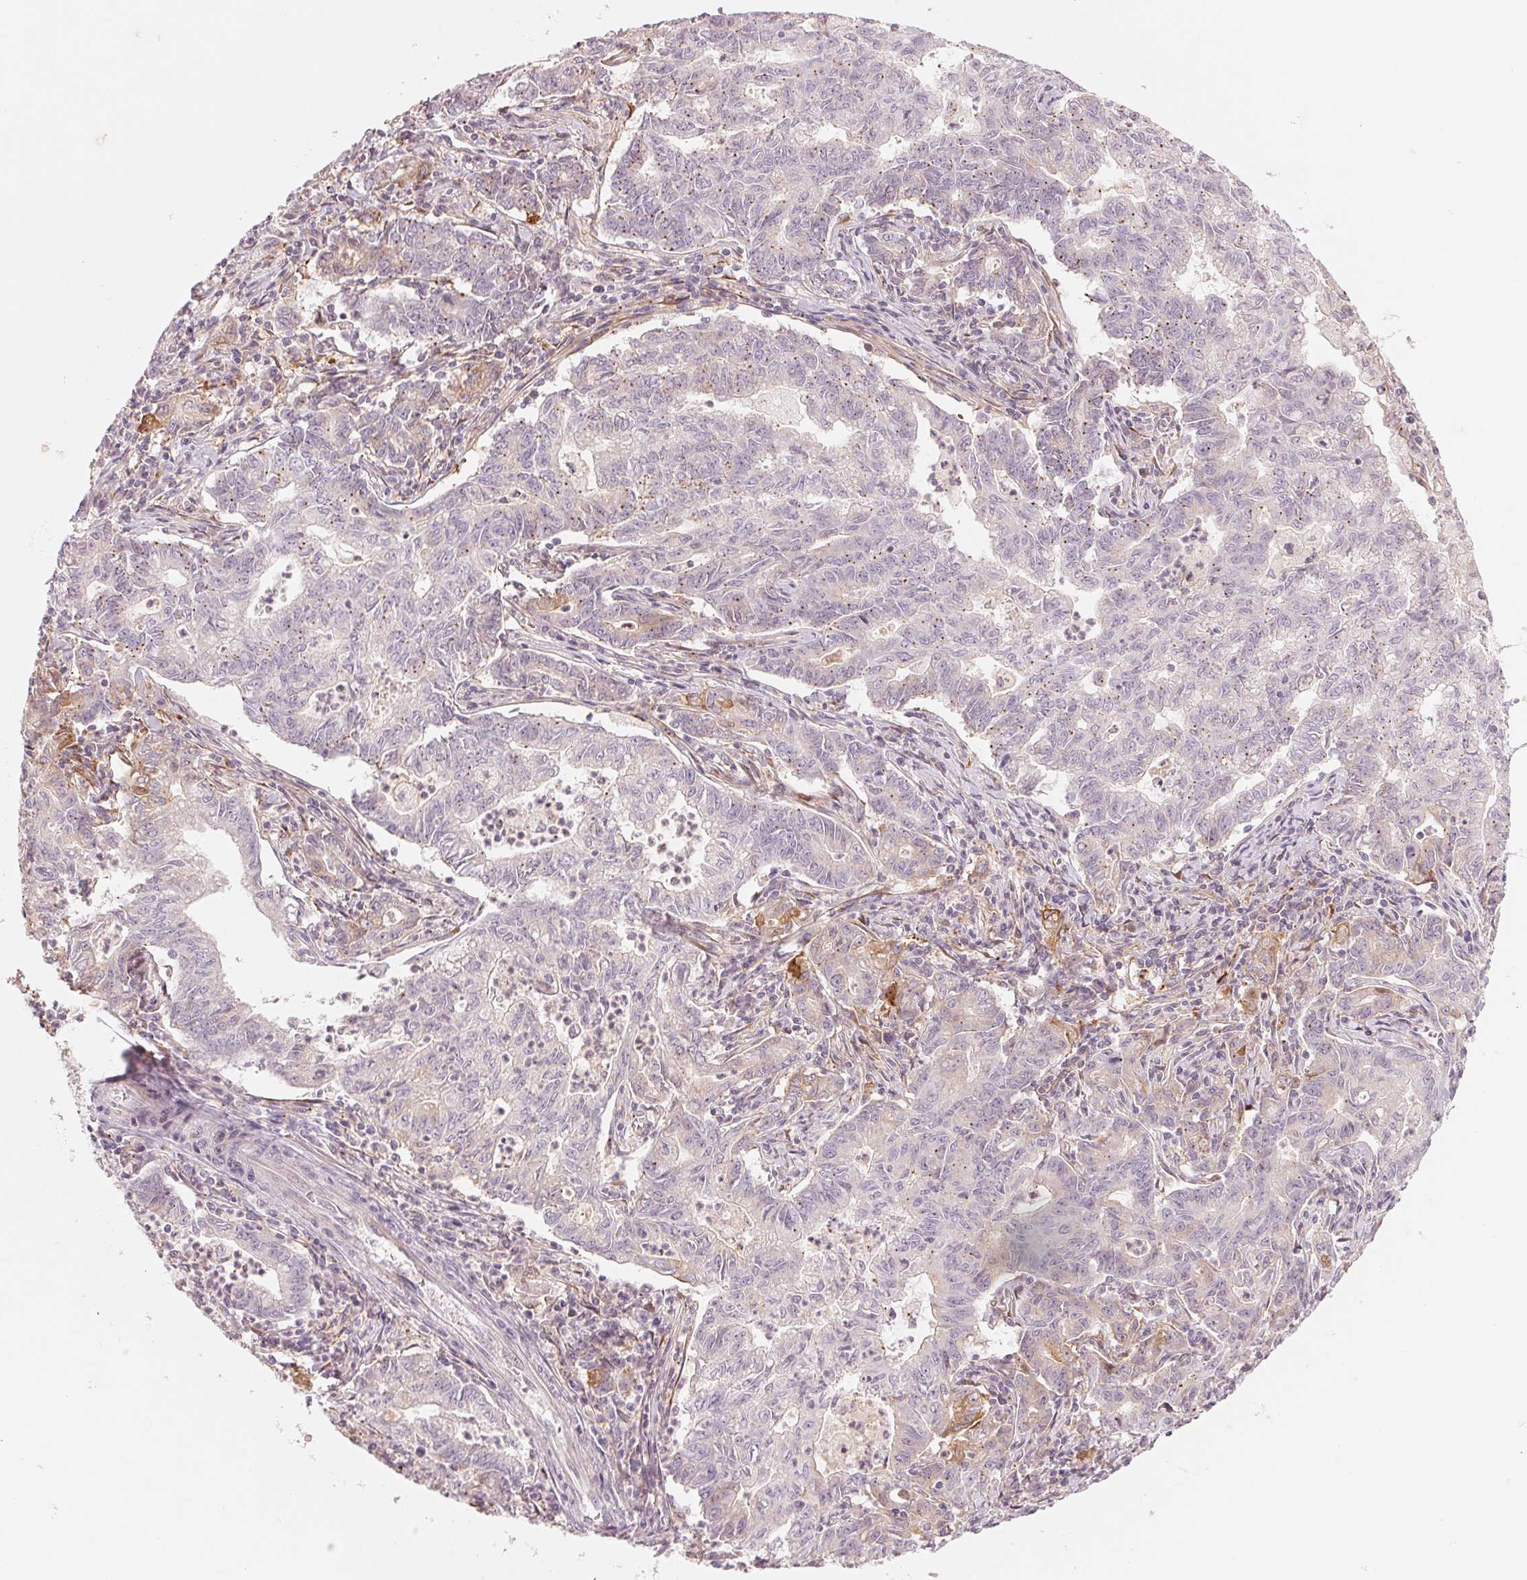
{"staining": {"intensity": "weak", "quantity": "<25%", "location": "cytoplasmic/membranous"}, "tissue": "stomach cancer", "cell_type": "Tumor cells", "image_type": "cancer", "snomed": [{"axis": "morphology", "description": "Adenocarcinoma, NOS"}, {"axis": "topography", "description": "Stomach, upper"}], "caption": "DAB (3,3'-diaminobenzidine) immunohistochemical staining of human stomach cancer (adenocarcinoma) shows no significant expression in tumor cells.", "gene": "SLC17A4", "patient": {"sex": "female", "age": 79}}